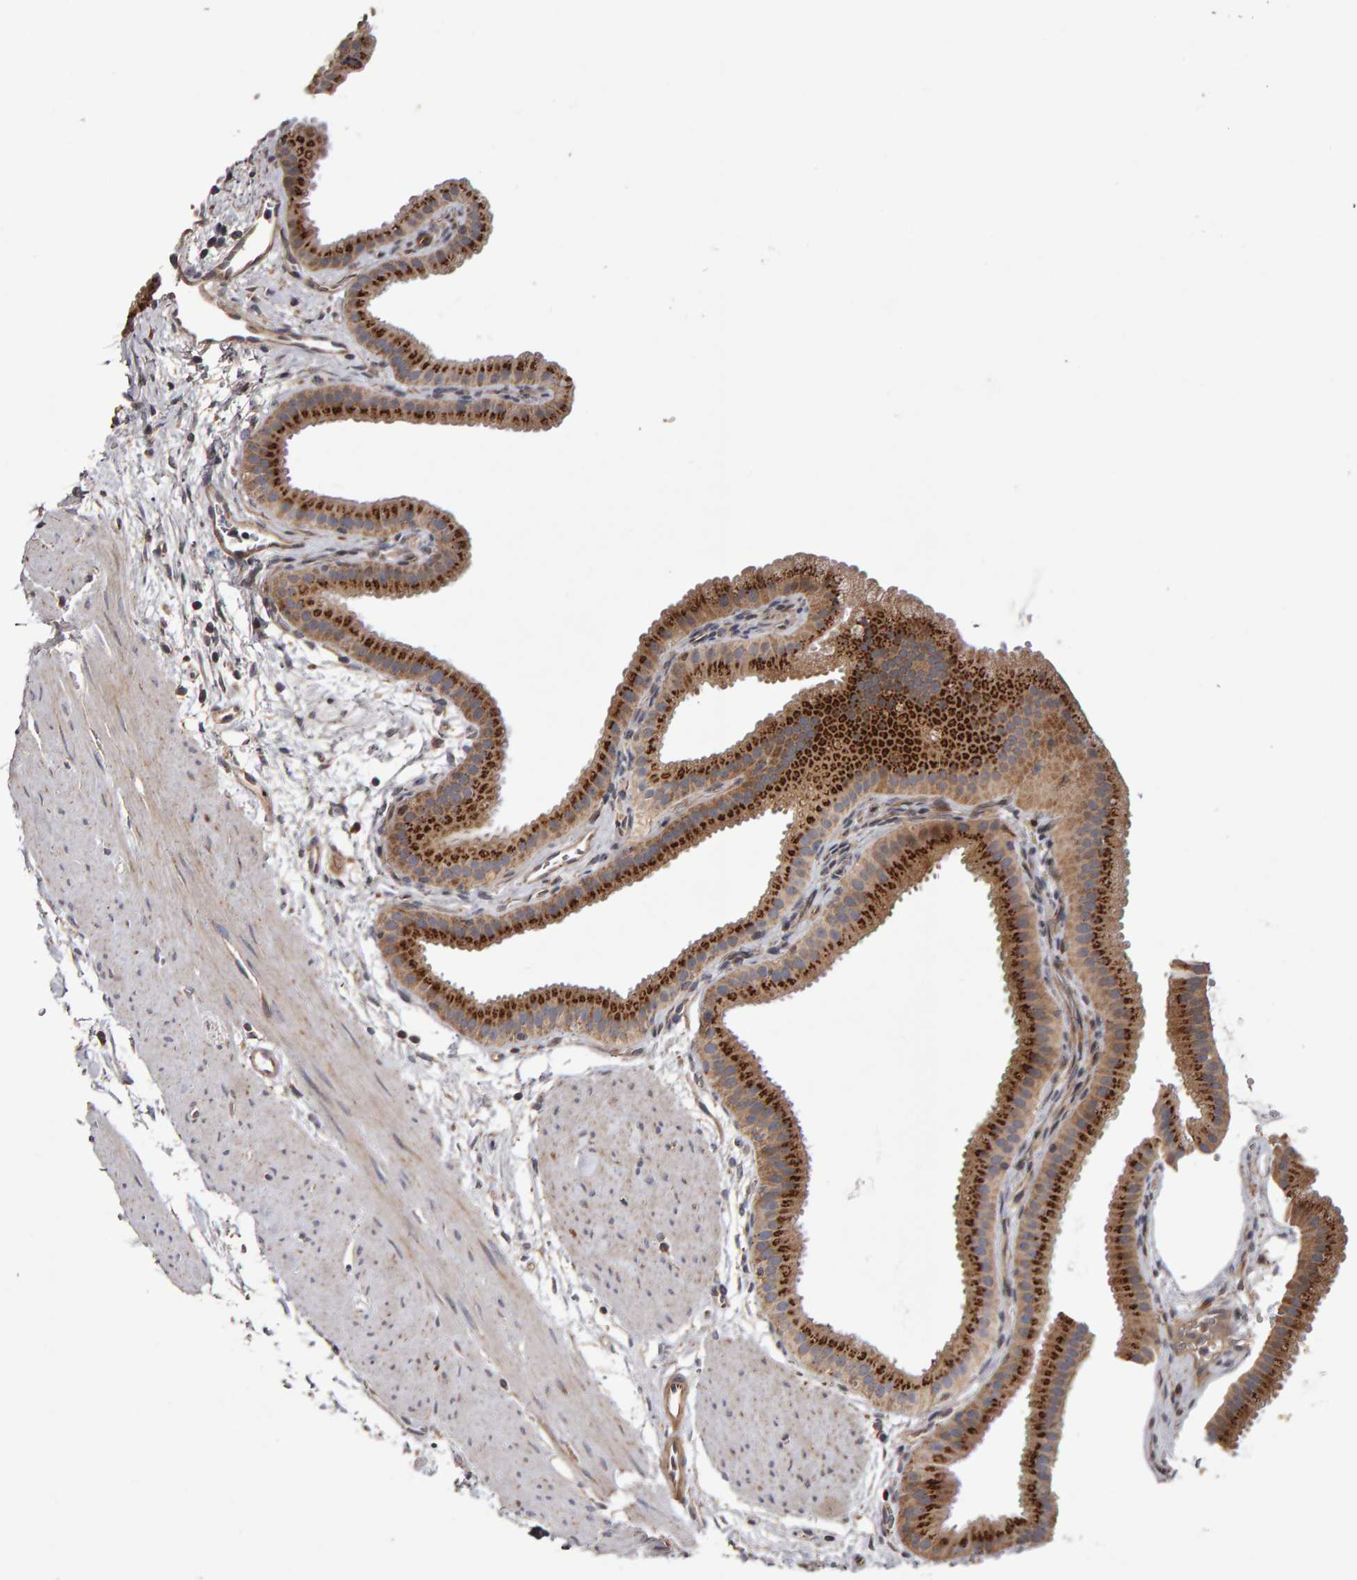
{"staining": {"intensity": "strong", "quantity": ">75%", "location": "cytoplasmic/membranous"}, "tissue": "gallbladder", "cell_type": "Glandular cells", "image_type": "normal", "snomed": [{"axis": "morphology", "description": "Normal tissue, NOS"}, {"axis": "topography", "description": "Gallbladder"}], "caption": "Brown immunohistochemical staining in benign gallbladder demonstrates strong cytoplasmic/membranous expression in about >75% of glandular cells.", "gene": "CANT1", "patient": {"sex": "female", "age": 64}}